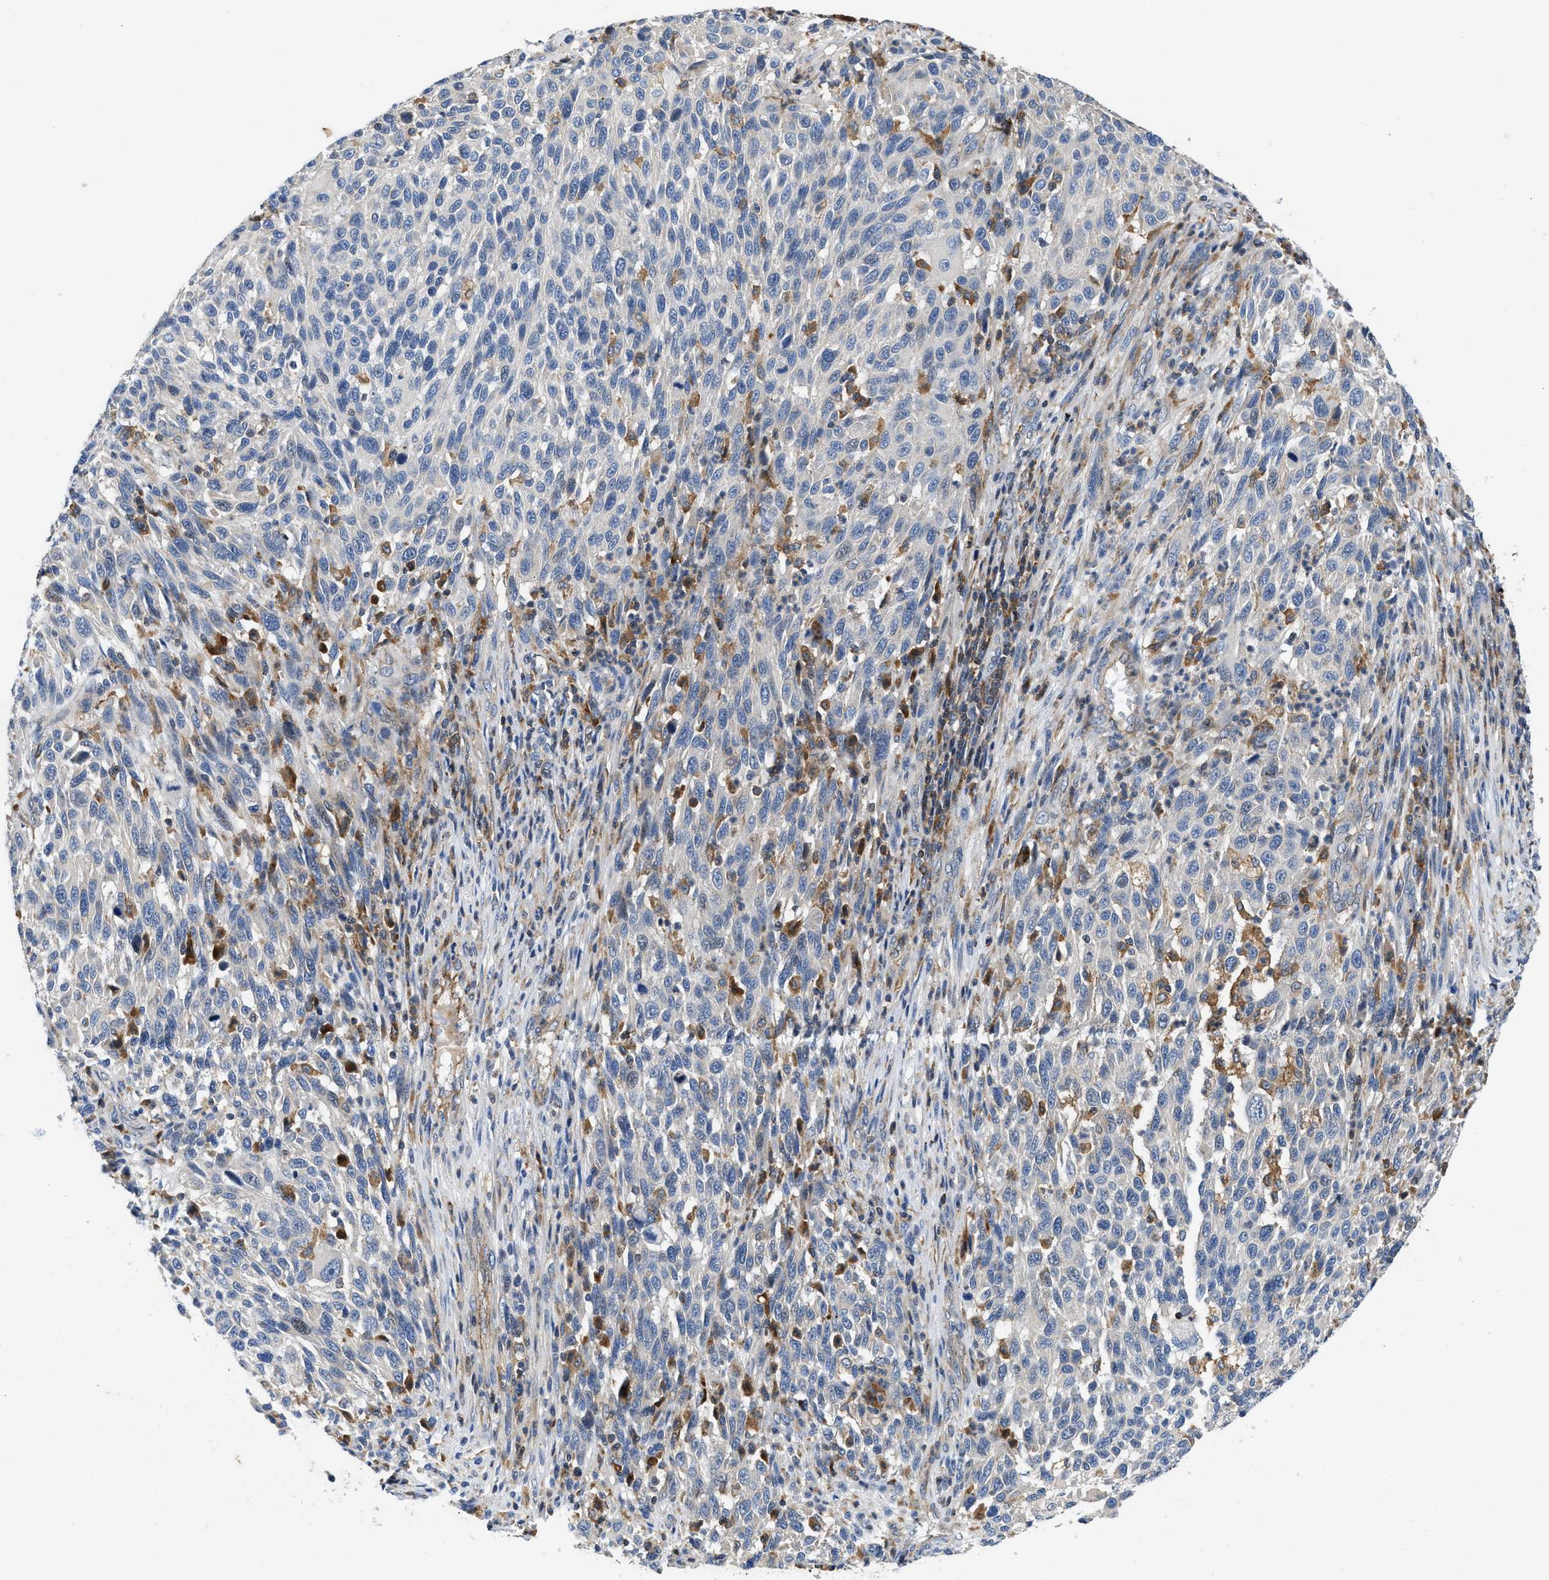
{"staining": {"intensity": "negative", "quantity": "none", "location": "none"}, "tissue": "melanoma", "cell_type": "Tumor cells", "image_type": "cancer", "snomed": [{"axis": "morphology", "description": "Malignant melanoma, Metastatic site"}, {"axis": "topography", "description": "Lymph node"}], "caption": "Immunohistochemistry of human malignant melanoma (metastatic site) demonstrates no positivity in tumor cells.", "gene": "ENPP4", "patient": {"sex": "male", "age": 61}}